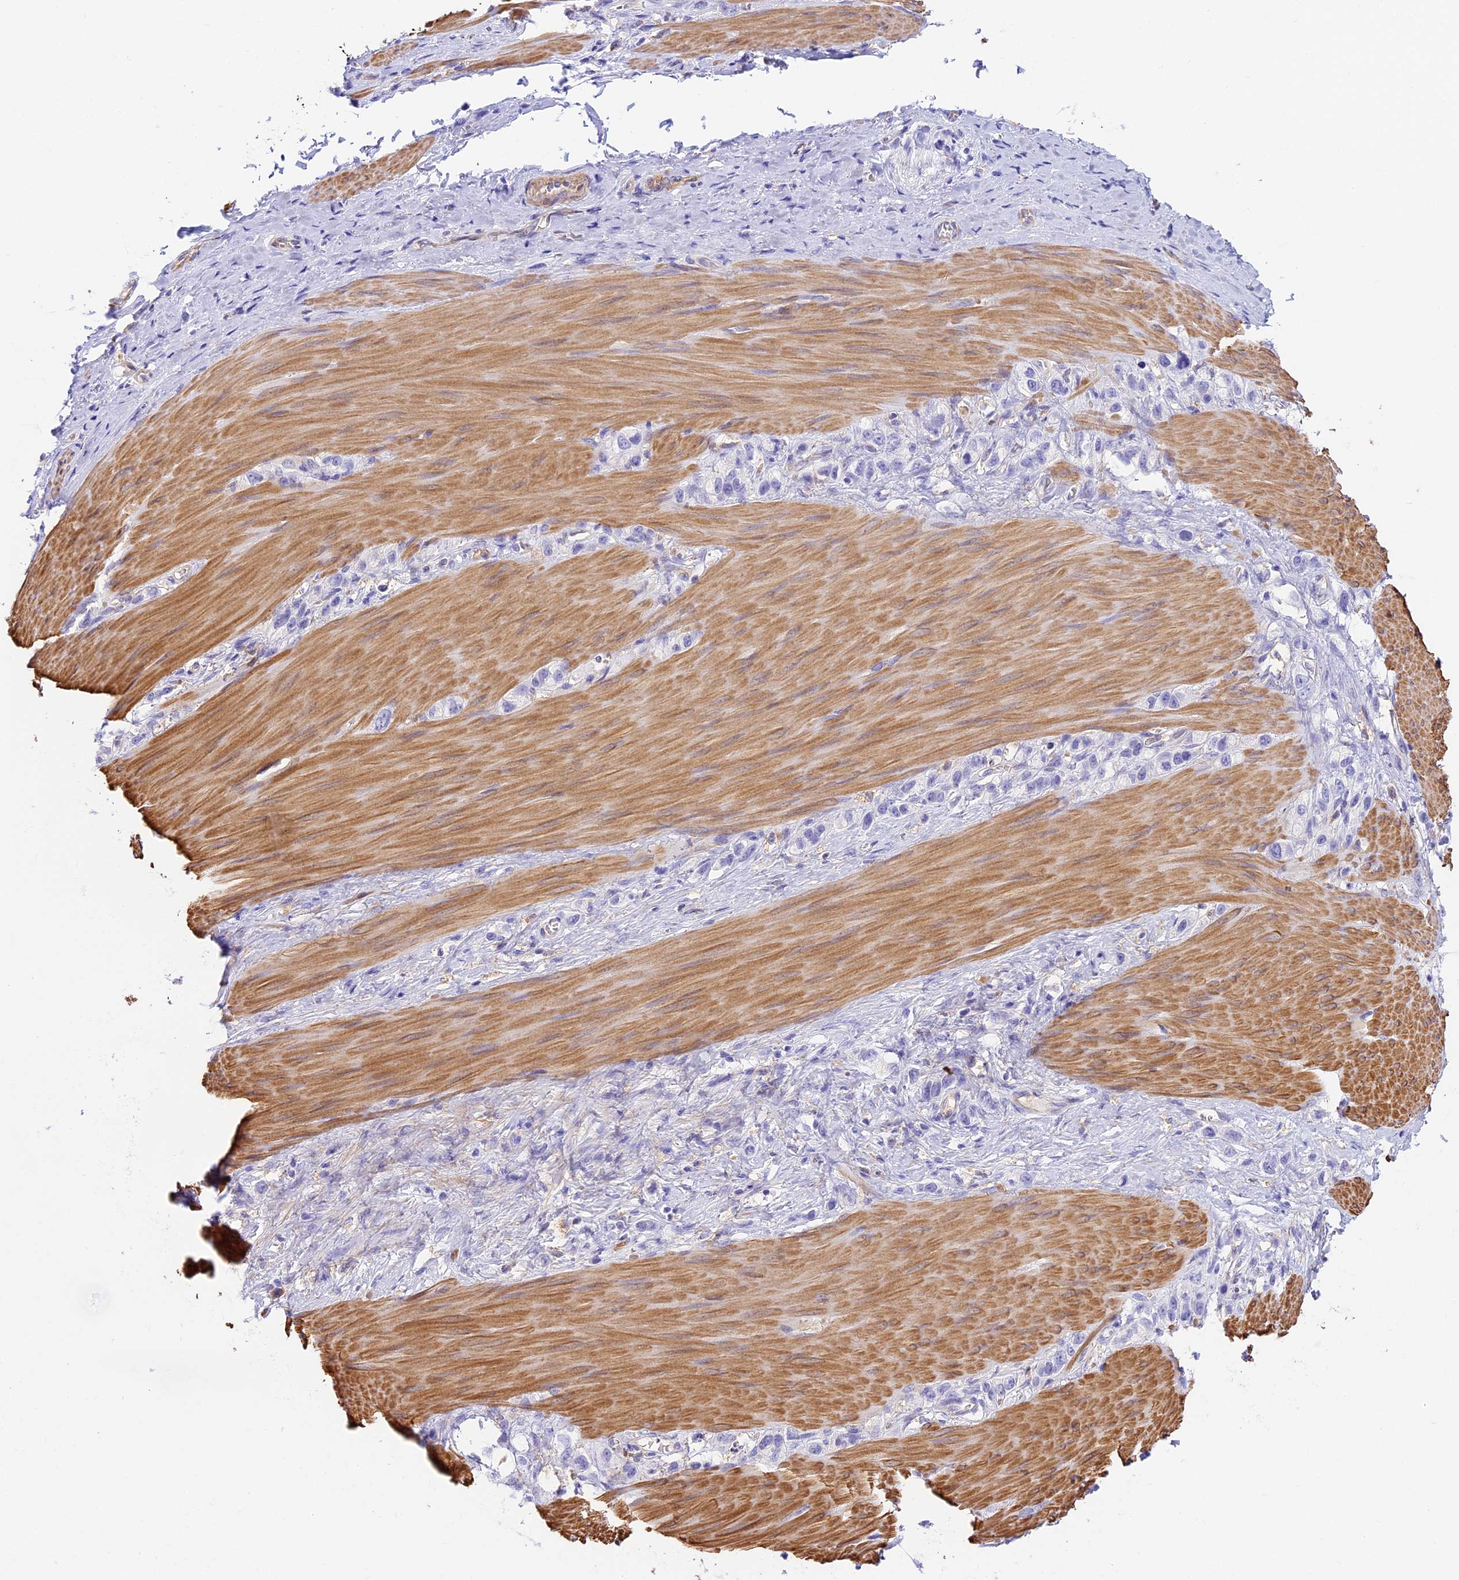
{"staining": {"intensity": "negative", "quantity": "none", "location": "none"}, "tissue": "stomach cancer", "cell_type": "Tumor cells", "image_type": "cancer", "snomed": [{"axis": "morphology", "description": "Adenocarcinoma, NOS"}, {"axis": "topography", "description": "Stomach"}], "caption": "A high-resolution histopathology image shows immunohistochemistry (IHC) staining of stomach cancer, which shows no significant positivity in tumor cells.", "gene": "HOMER3", "patient": {"sex": "female", "age": 65}}